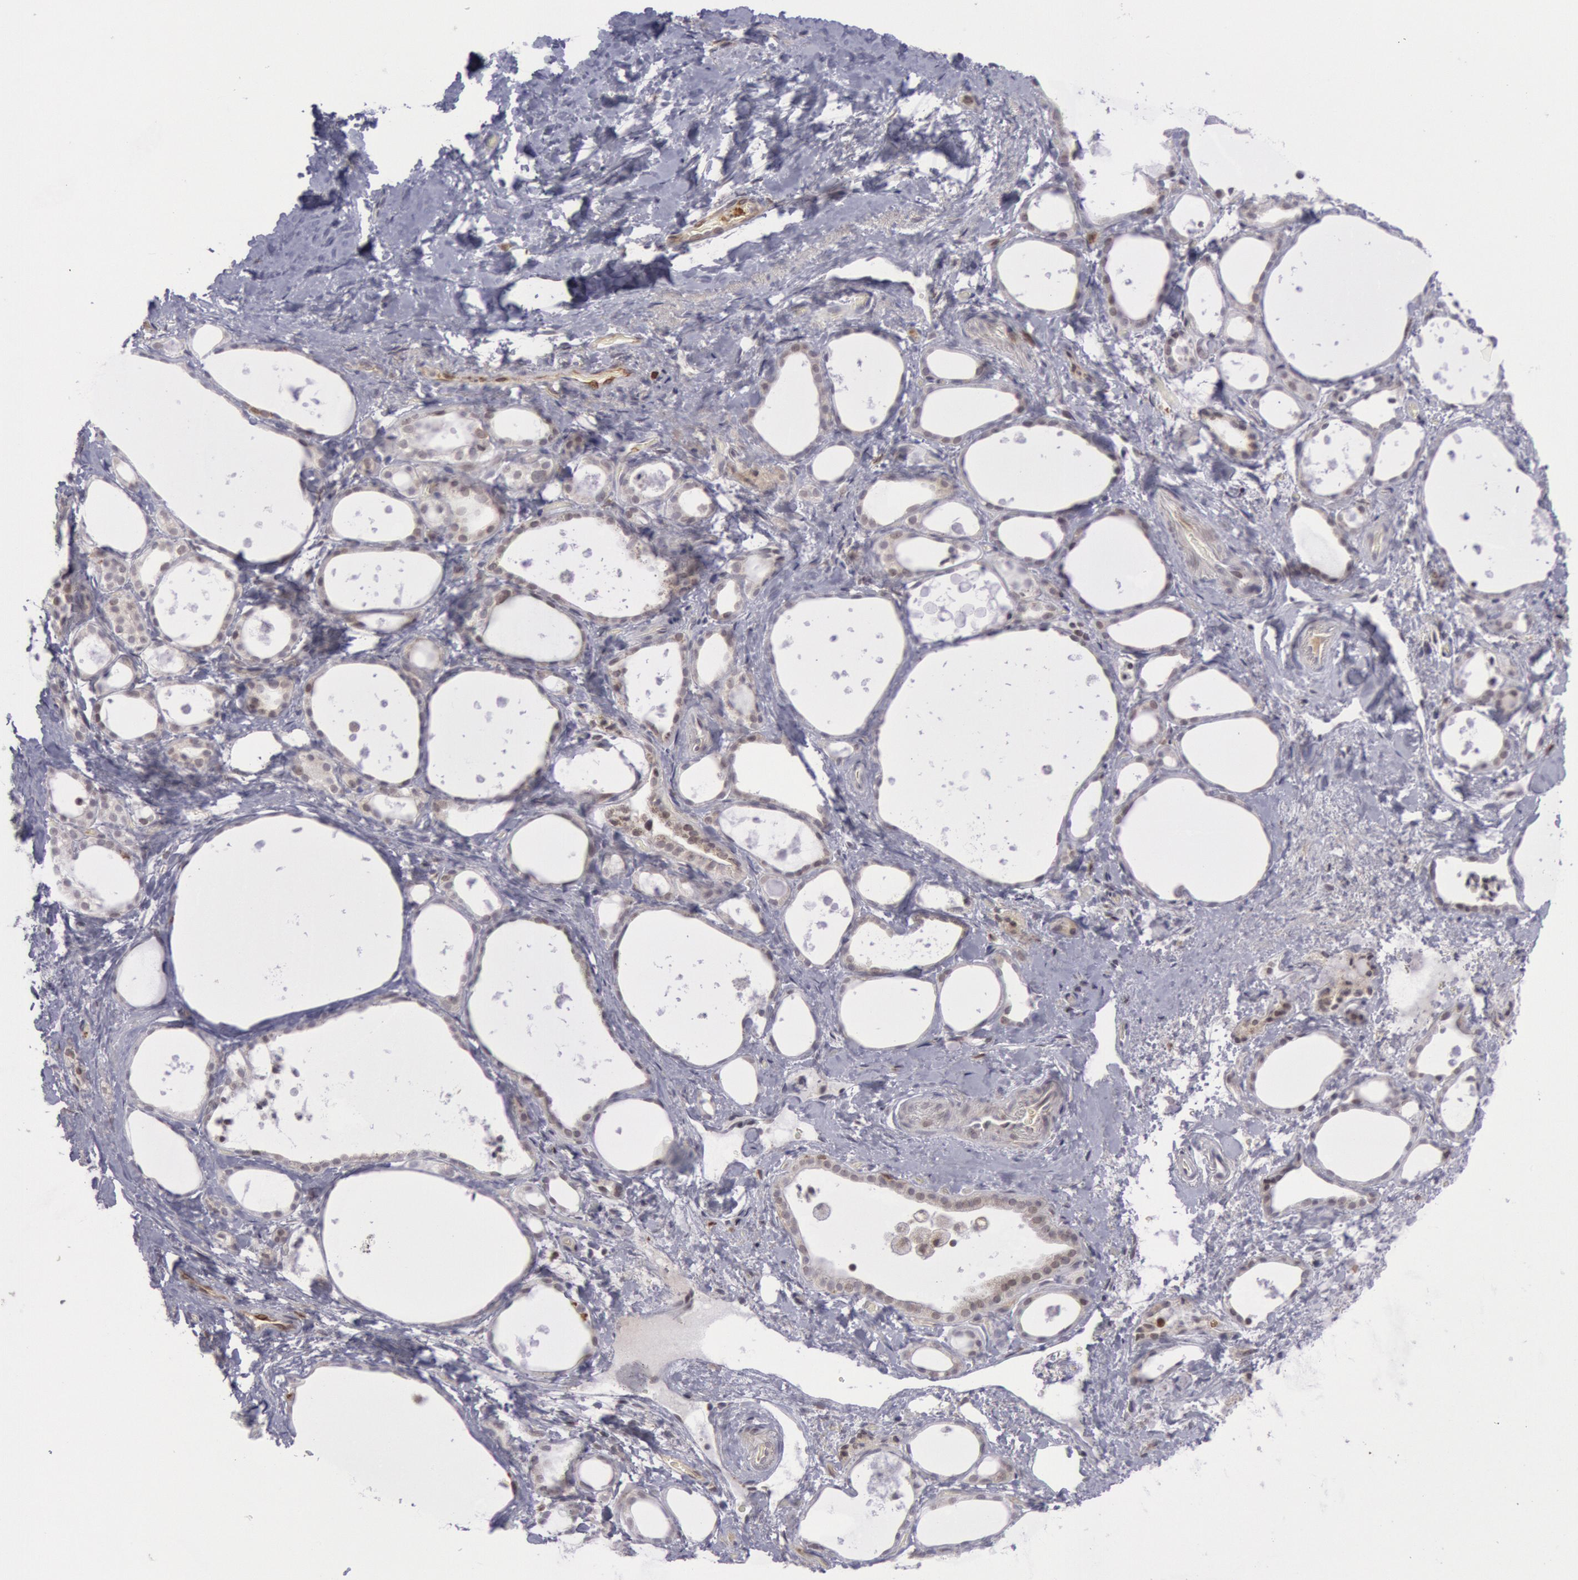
{"staining": {"intensity": "weak", "quantity": "<25%", "location": "nuclear"}, "tissue": "thyroid gland", "cell_type": "Glandular cells", "image_type": "normal", "snomed": [{"axis": "morphology", "description": "Normal tissue, NOS"}, {"axis": "topography", "description": "Thyroid gland"}], "caption": "Immunohistochemistry (IHC) histopathology image of unremarkable thyroid gland stained for a protein (brown), which reveals no positivity in glandular cells.", "gene": "PTGS2", "patient": {"sex": "female", "age": 75}}